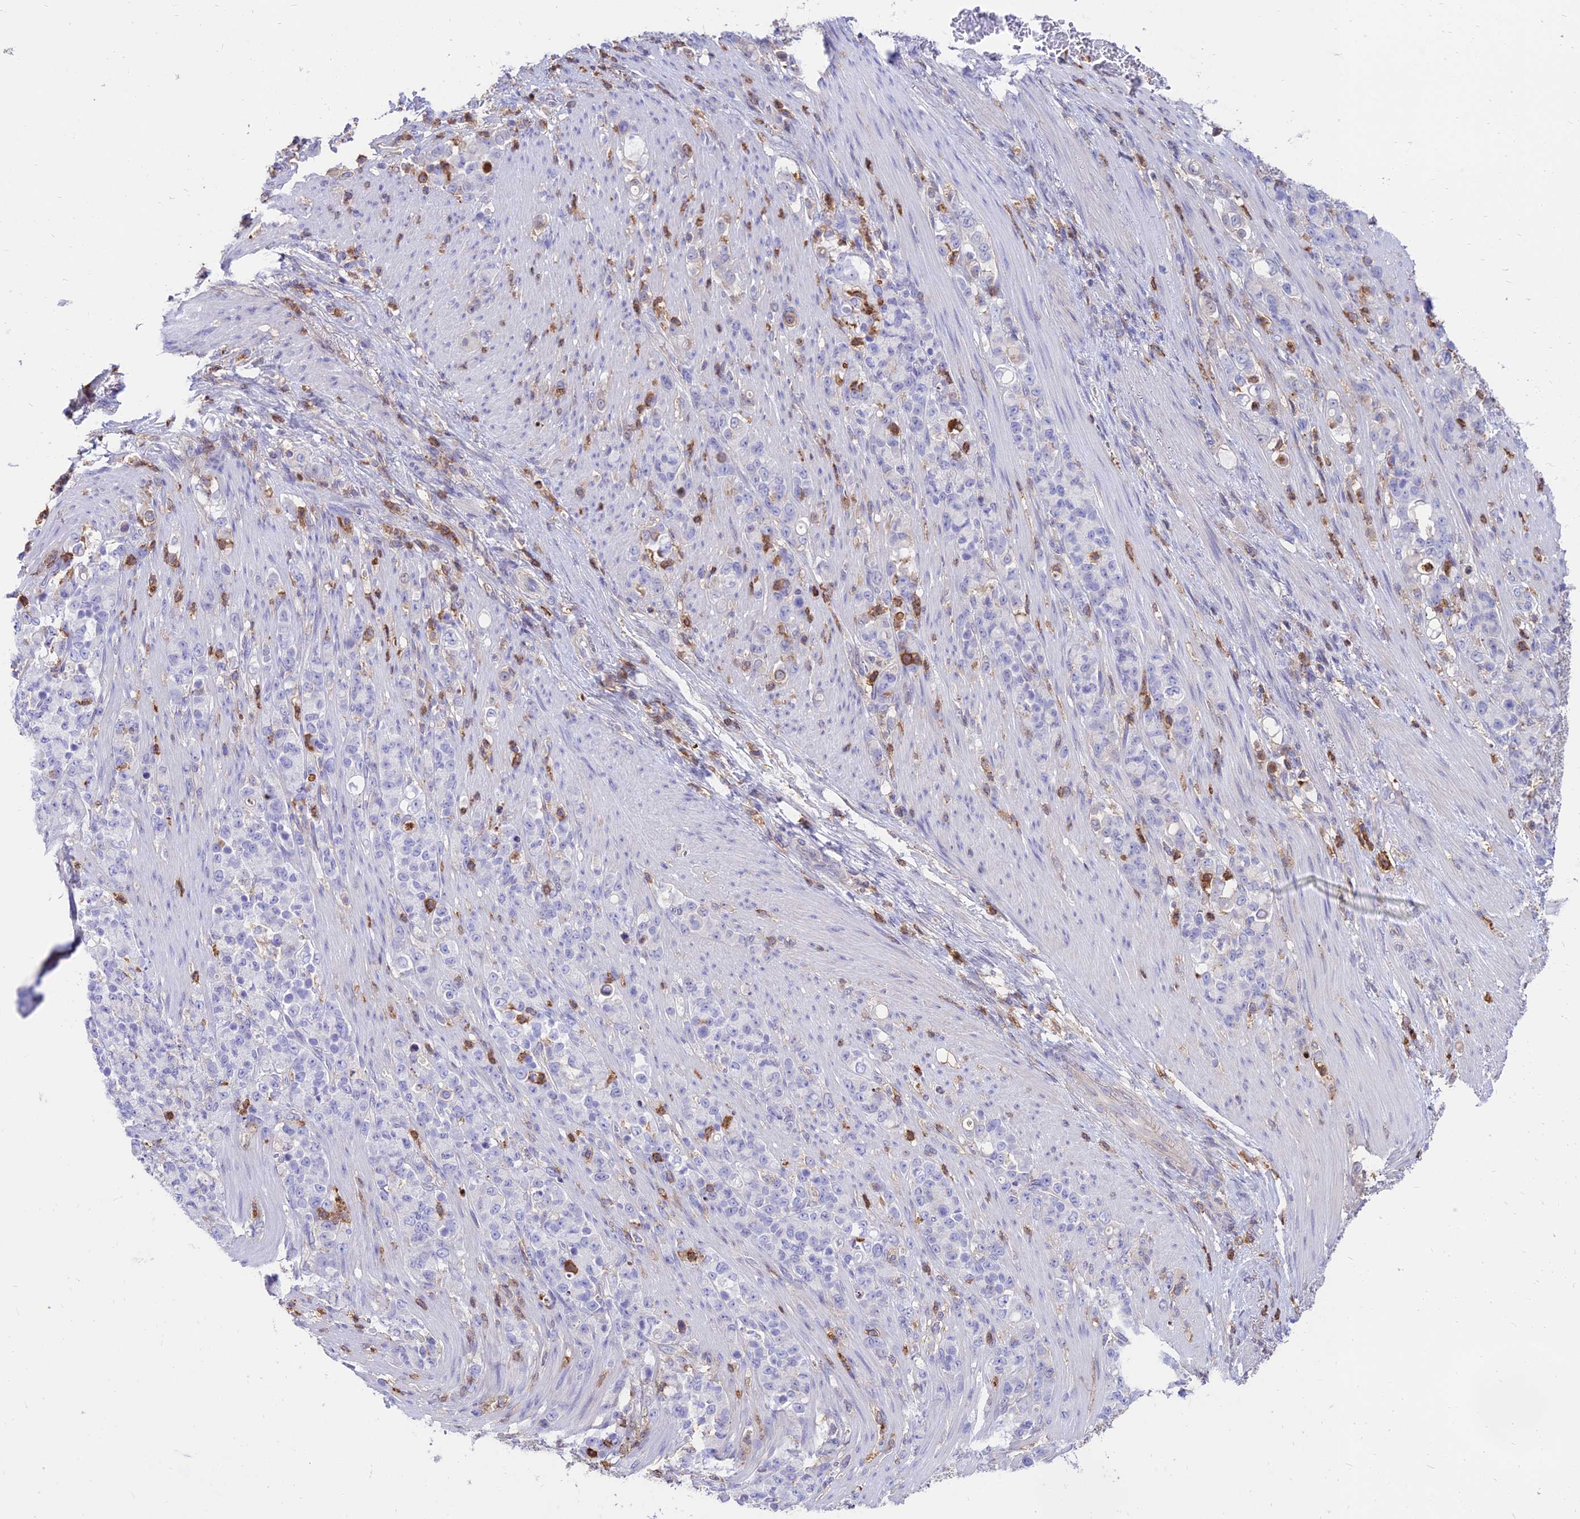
{"staining": {"intensity": "negative", "quantity": "none", "location": "none"}, "tissue": "stomach cancer", "cell_type": "Tumor cells", "image_type": "cancer", "snomed": [{"axis": "morphology", "description": "Normal tissue, NOS"}, {"axis": "morphology", "description": "Adenocarcinoma, NOS"}, {"axis": "topography", "description": "Stomach"}], "caption": "There is no significant expression in tumor cells of adenocarcinoma (stomach).", "gene": "SREK1IP1", "patient": {"sex": "female", "age": 79}}